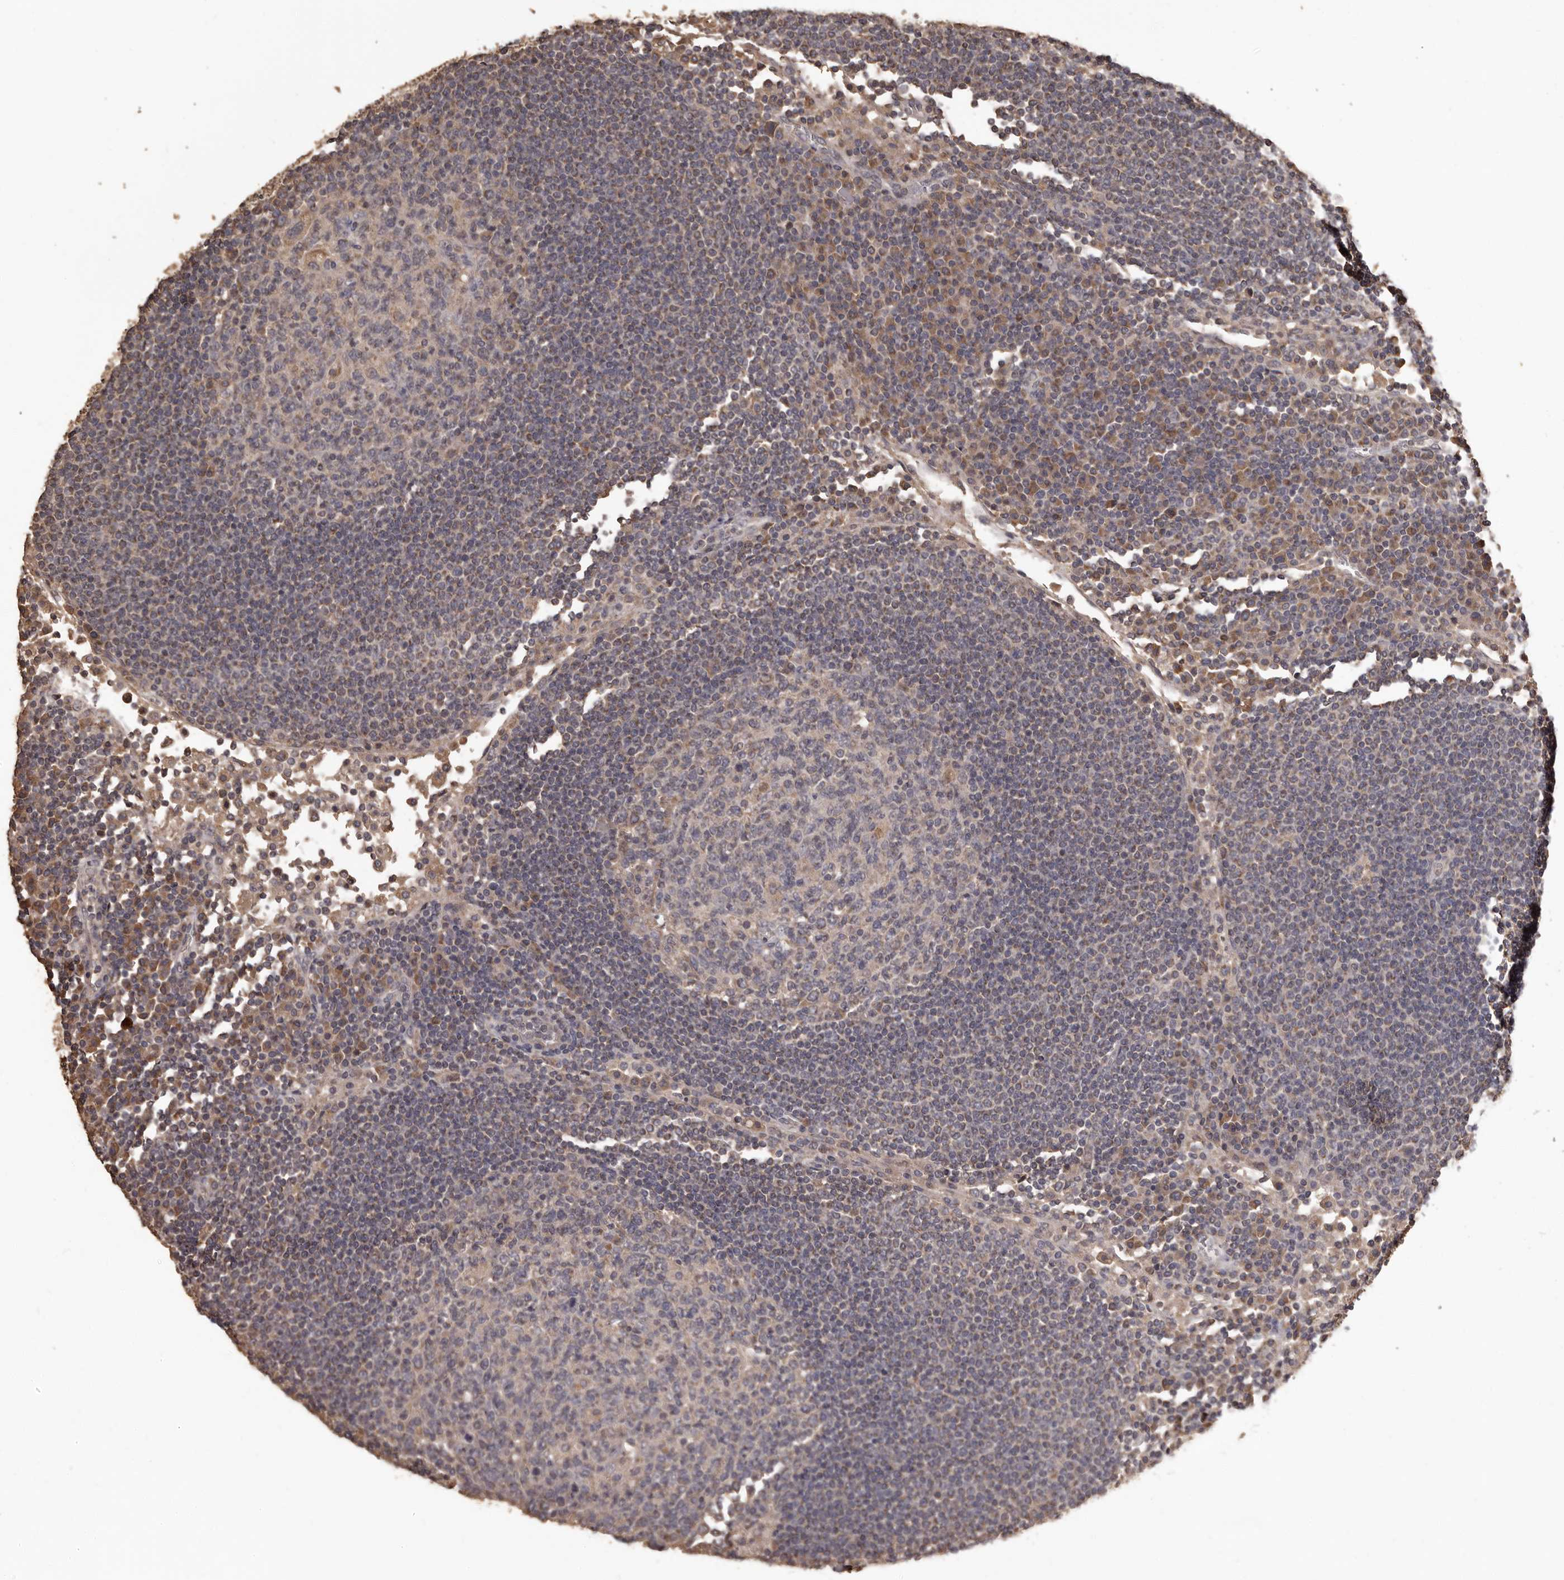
{"staining": {"intensity": "negative", "quantity": "none", "location": "none"}, "tissue": "lymph node", "cell_type": "Germinal center cells", "image_type": "normal", "snomed": [{"axis": "morphology", "description": "Normal tissue, NOS"}, {"axis": "topography", "description": "Lymph node"}], "caption": "Germinal center cells show no significant protein positivity in benign lymph node. The staining is performed using DAB (3,3'-diaminobenzidine) brown chromogen with nuclei counter-stained in using hematoxylin.", "gene": "MGAT5", "patient": {"sex": "female", "age": 53}}